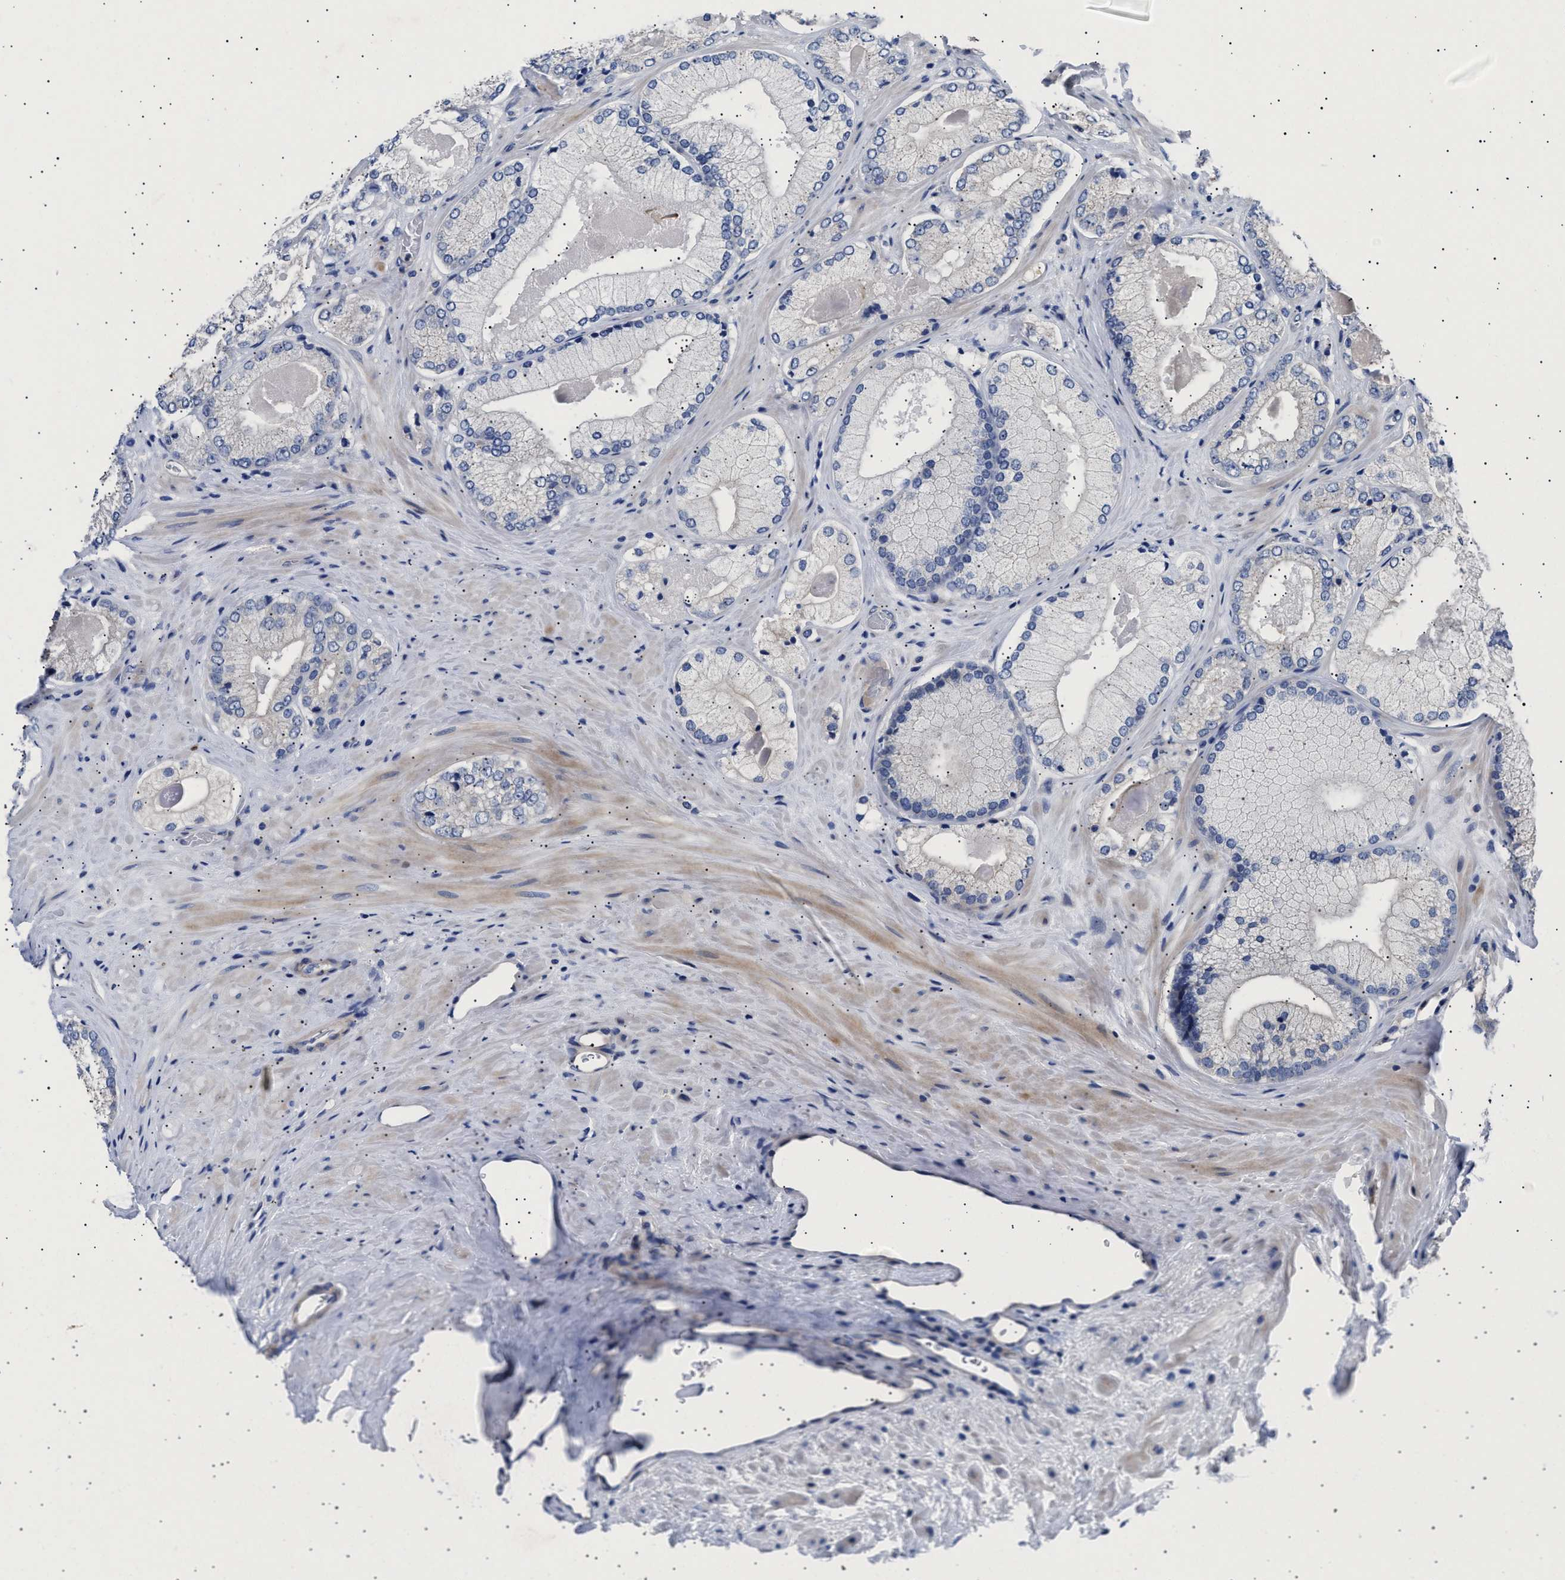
{"staining": {"intensity": "negative", "quantity": "none", "location": "none"}, "tissue": "prostate cancer", "cell_type": "Tumor cells", "image_type": "cancer", "snomed": [{"axis": "morphology", "description": "Adenocarcinoma, Low grade"}, {"axis": "topography", "description": "Prostate"}], "caption": "Tumor cells are negative for brown protein staining in low-grade adenocarcinoma (prostate). (DAB IHC with hematoxylin counter stain).", "gene": "HEMGN", "patient": {"sex": "male", "age": 65}}